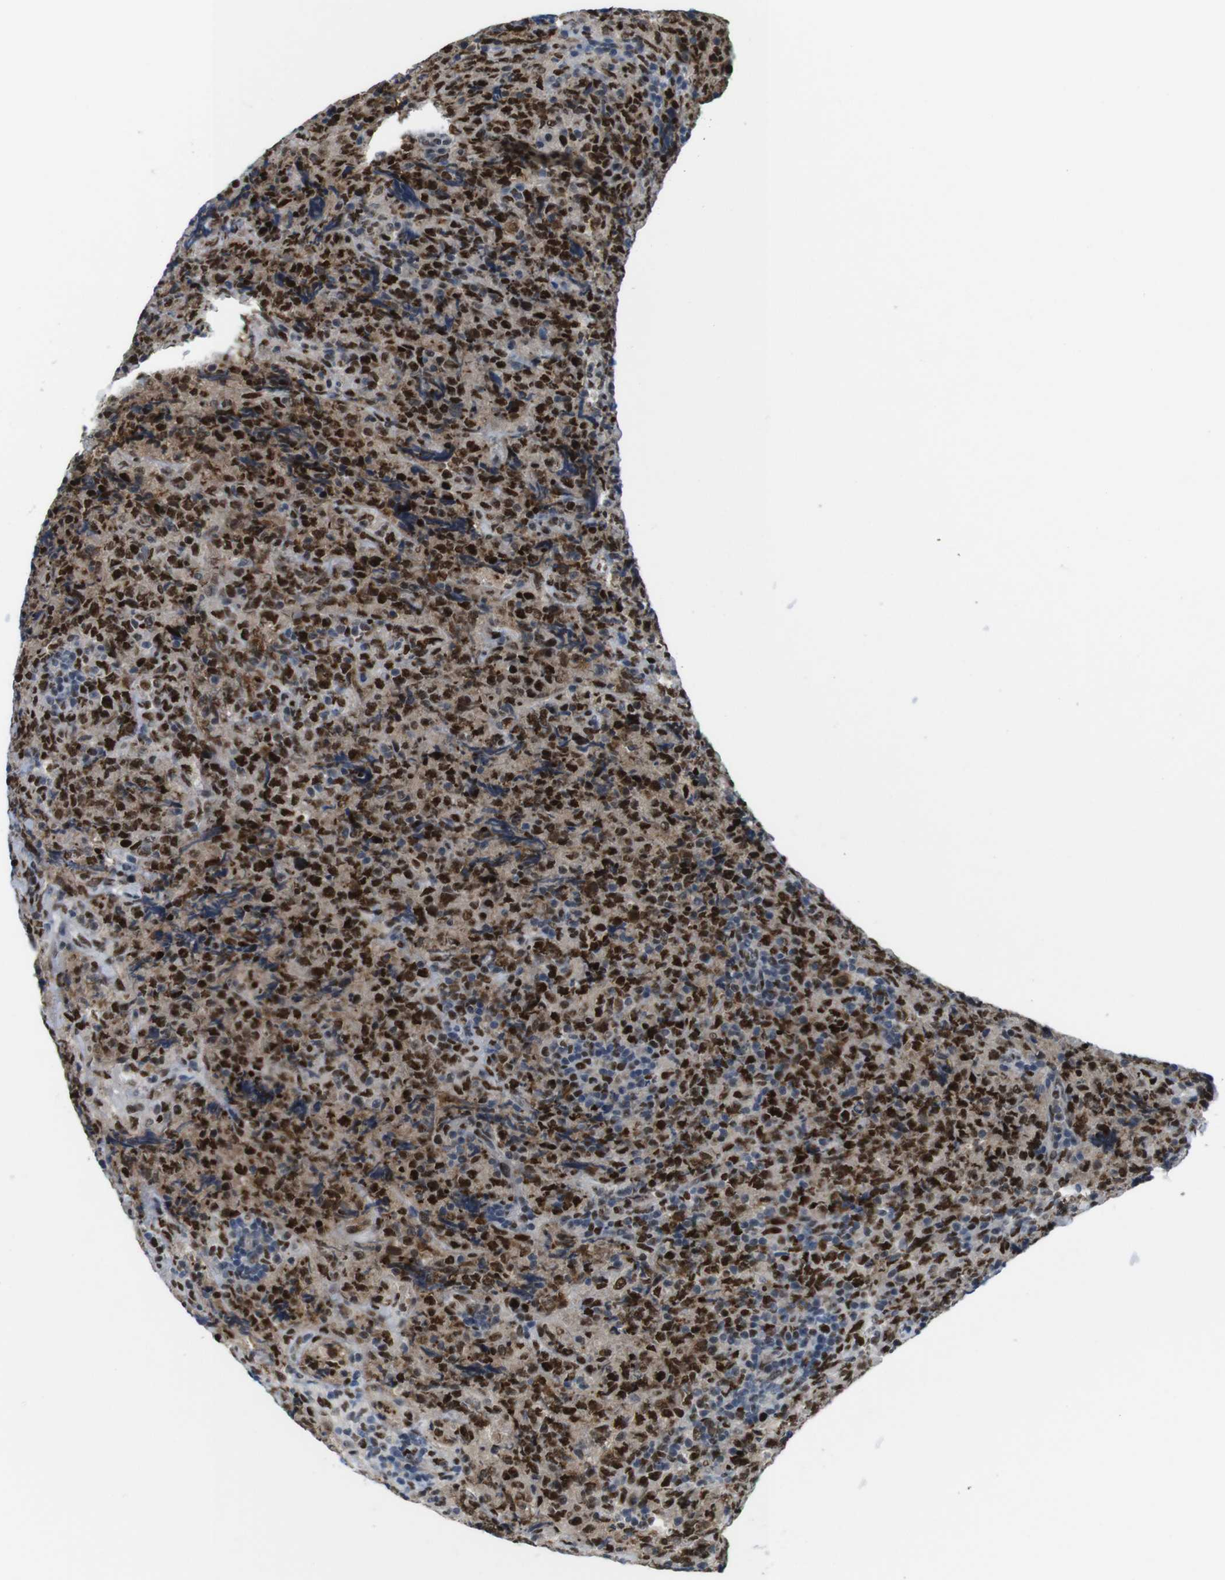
{"staining": {"intensity": "strong", "quantity": ">75%", "location": "nuclear"}, "tissue": "lymphoma", "cell_type": "Tumor cells", "image_type": "cancer", "snomed": [{"axis": "morphology", "description": "Malignant lymphoma, non-Hodgkin's type, High grade"}, {"axis": "topography", "description": "Tonsil"}], "caption": "Malignant lymphoma, non-Hodgkin's type (high-grade) stained with a protein marker exhibits strong staining in tumor cells.", "gene": "PSME3", "patient": {"sex": "female", "age": 36}}